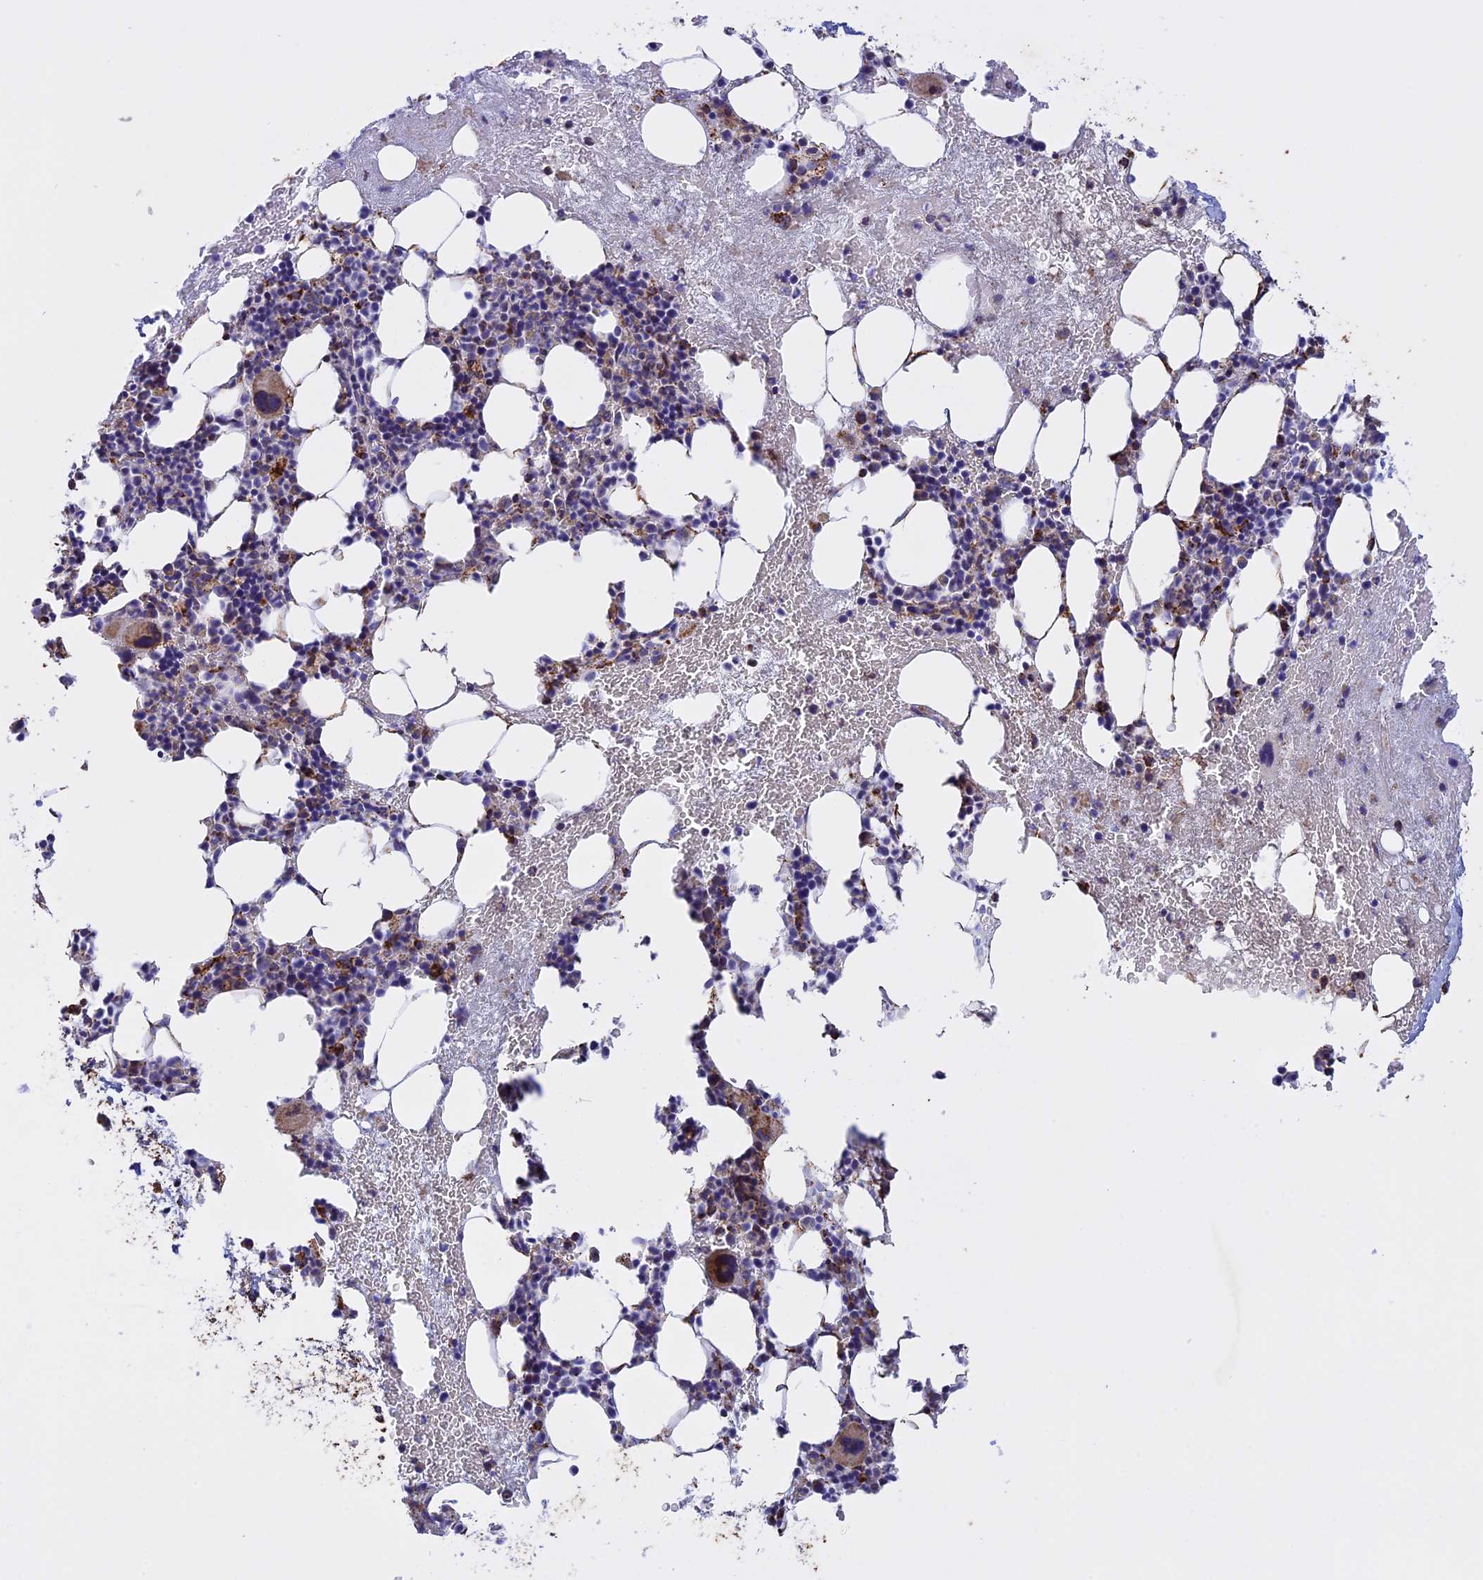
{"staining": {"intensity": "weak", "quantity": "<25%", "location": "cytoplasmic/membranous"}, "tissue": "bone marrow", "cell_type": "Hematopoietic cells", "image_type": "normal", "snomed": [{"axis": "morphology", "description": "Normal tissue, NOS"}, {"axis": "topography", "description": "Bone marrow"}], "caption": "The histopathology image shows no staining of hematopoietic cells in normal bone marrow.", "gene": "KCNG1", "patient": {"sex": "female", "age": 37}}